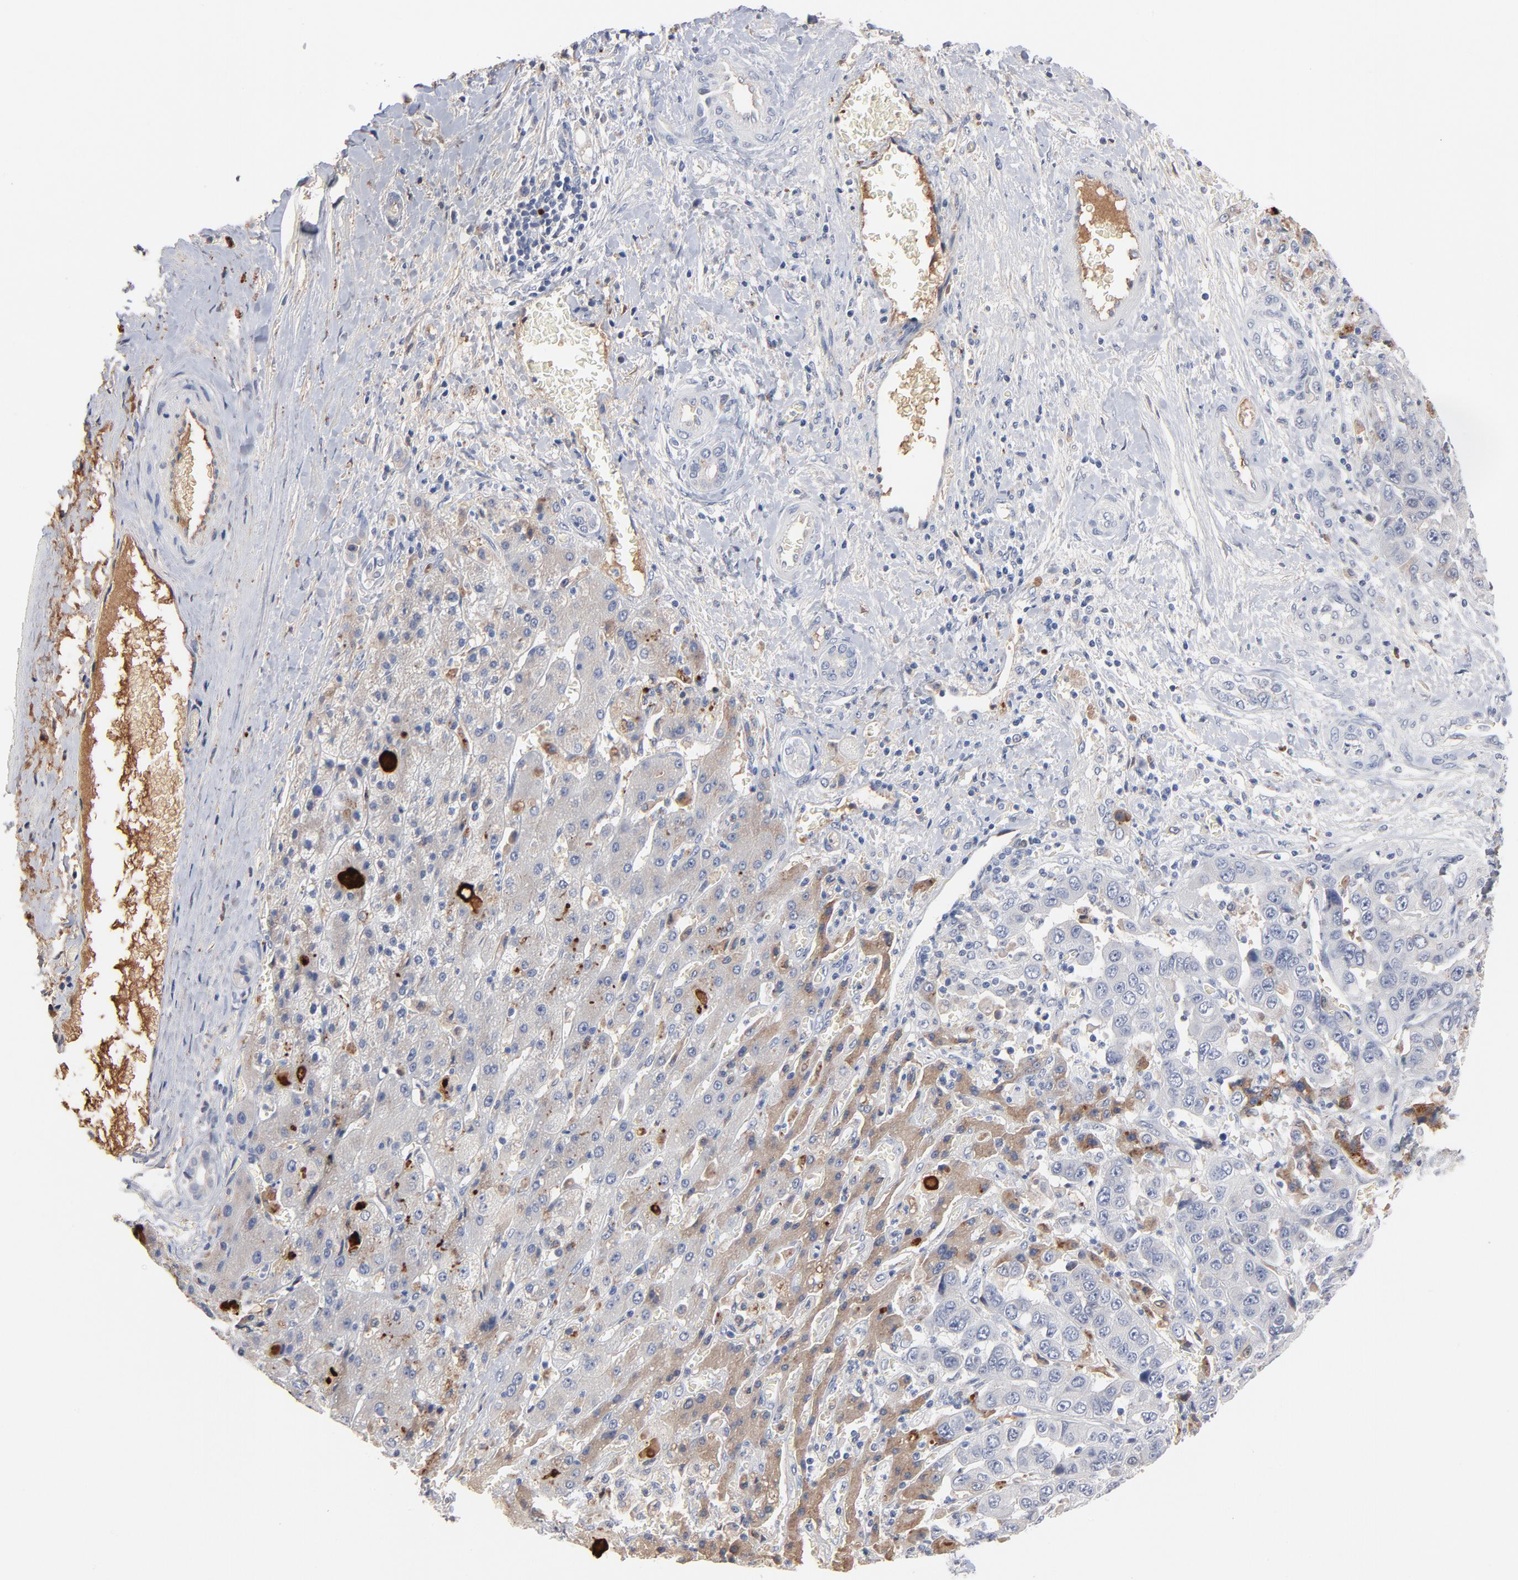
{"staining": {"intensity": "negative", "quantity": "none", "location": "none"}, "tissue": "liver cancer", "cell_type": "Tumor cells", "image_type": "cancer", "snomed": [{"axis": "morphology", "description": "Cholangiocarcinoma"}, {"axis": "topography", "description": "Liver"}], "caption": "Tumor cells show no significant protein expression in liver cholangiocarcinoma.", "gene": "SERPINA4", "patient": {"sex": "female", "age": 52}}